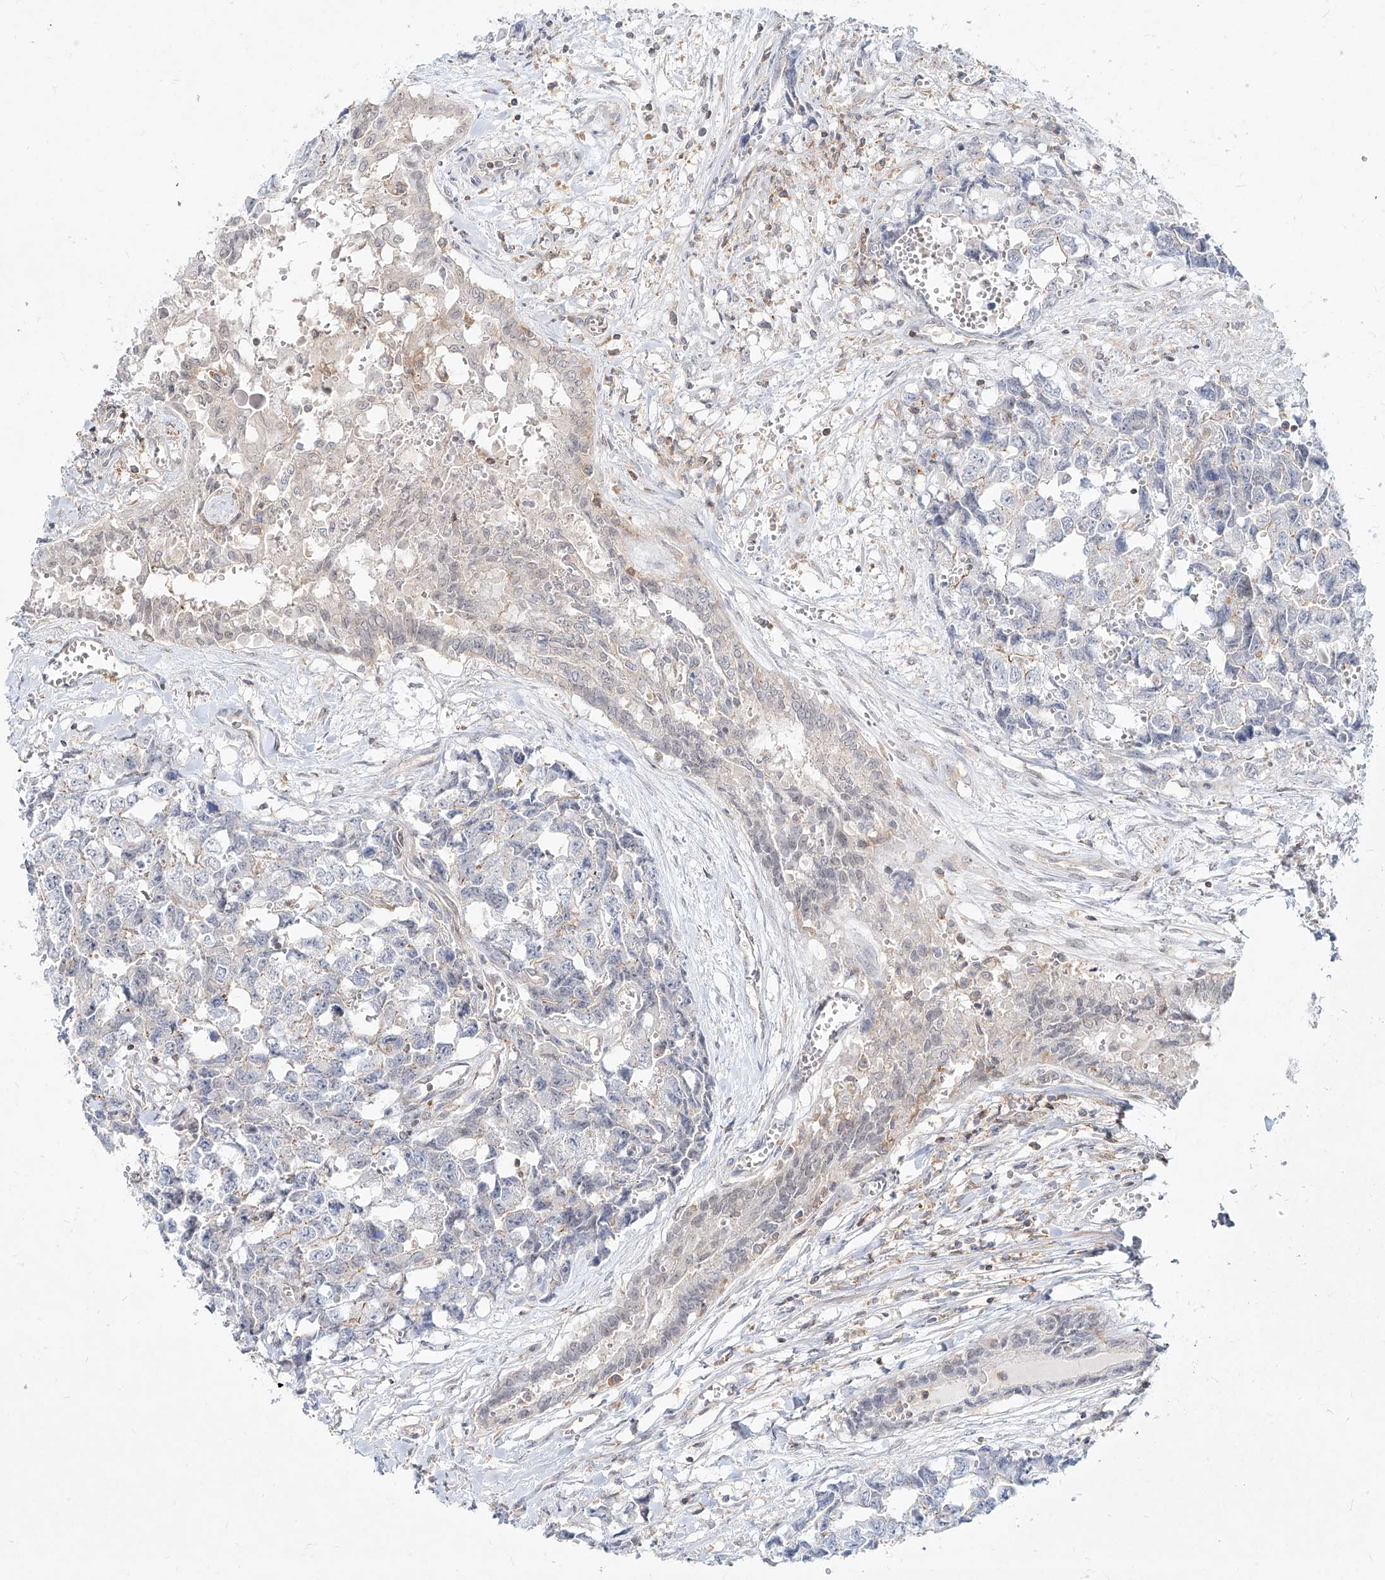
{"staining": {"intensity": "negative", "quantity": "none", "location": "none"}, "tissue": "testis cancer", "cell_type": "Tumor cells", "image_type": "cancer", "snomed": [{"axis": "morphology", "description": "Carcinoma, Embryonal, NOS"}, {"axis": "topography", "description": "Testis"}], "caption": "Tumor cells are negative for protein expression in human testis cancer.", "gene": "SLC2A12", "patient": {"sex": "male", "age": 31}}